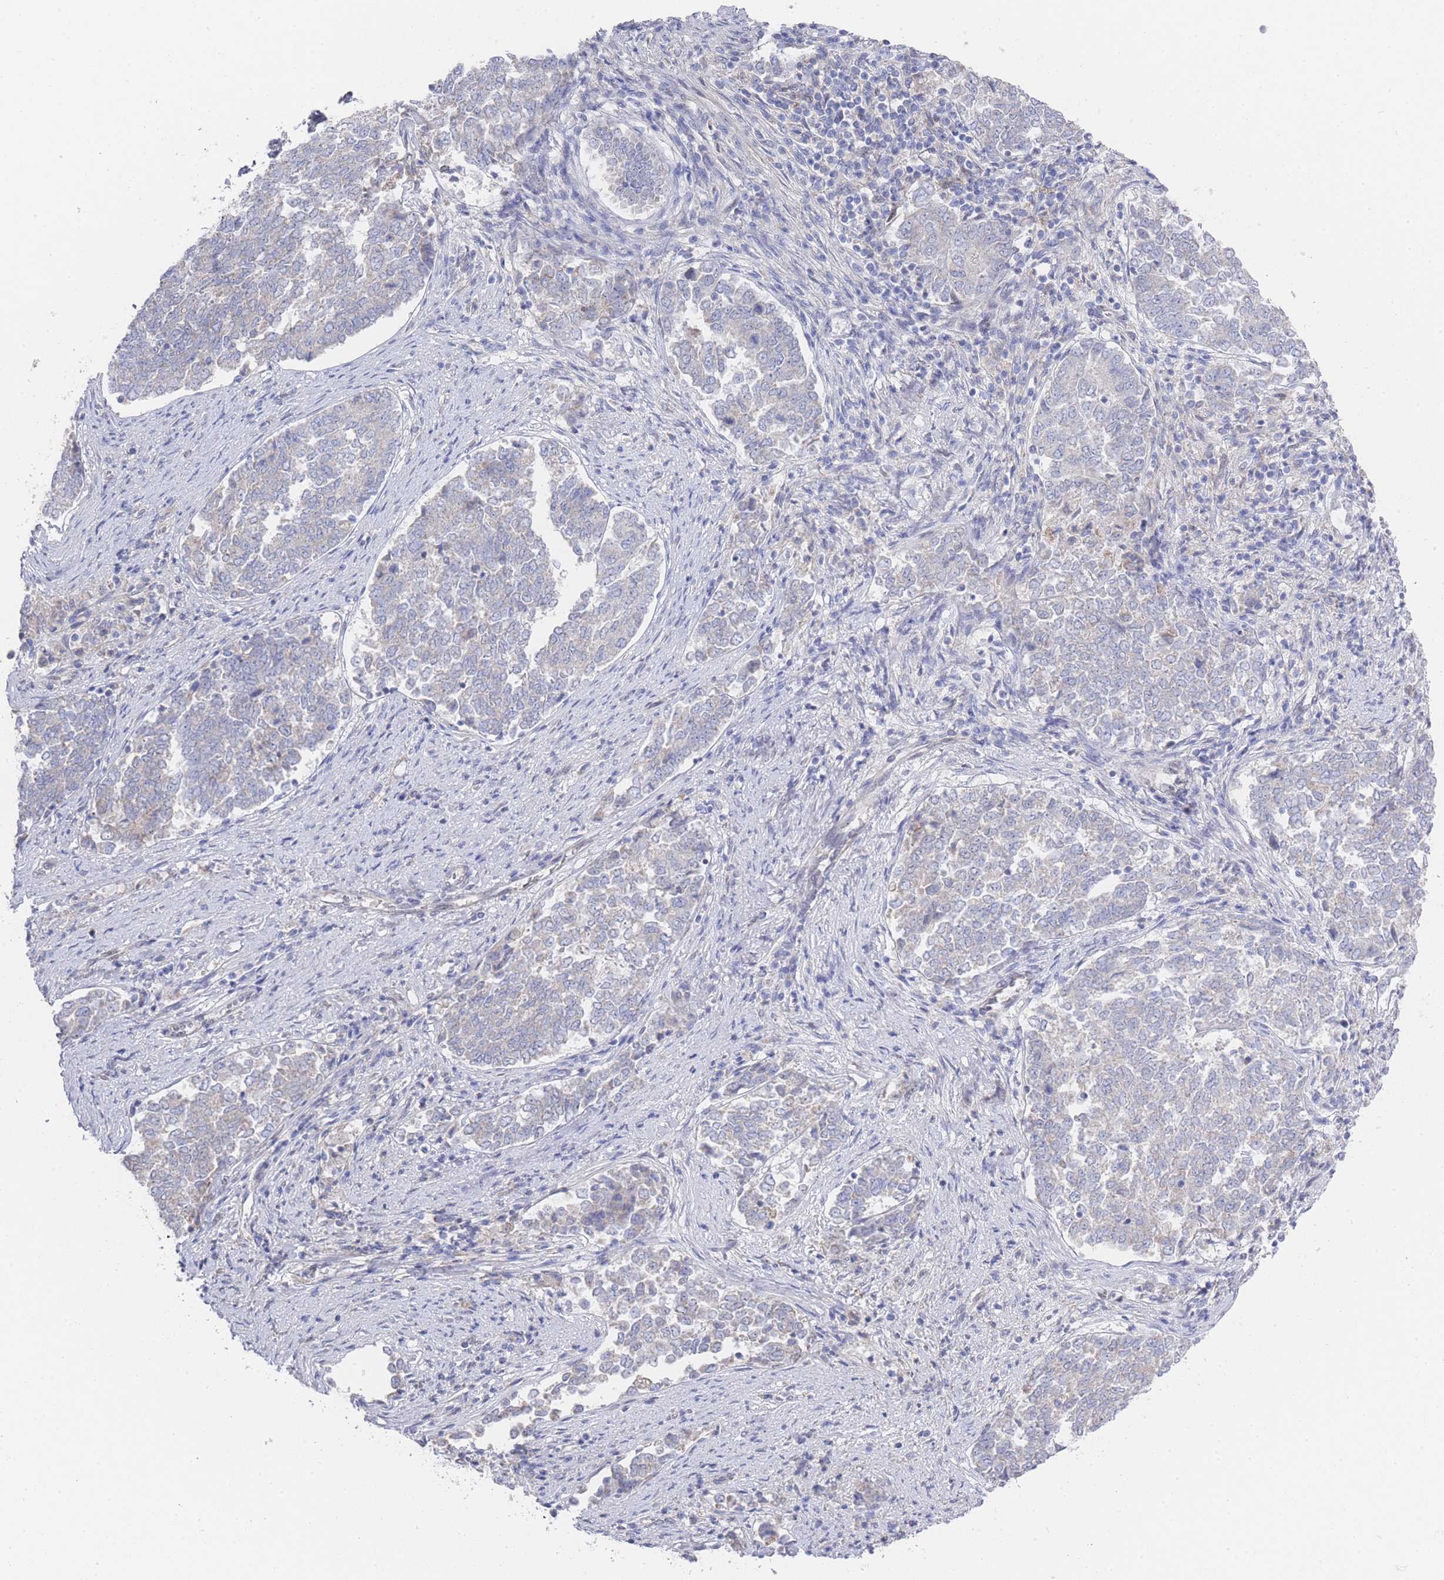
{"staining": {"intensity": "moderate", "quantity": "<25%", "location": "cytoplasmic/membranous"}, "tissue": "endometrial cancer", "cell_type": "Tumor cells", "image_type": "cancer", "snomed": [{"axis": "morphology", "description": "Adenocarcinoma, NOS"}, {"axis": "topography", "description": "Endometrium"}], "caption": "Immunohistochemistry (DAB (3,3'-diaminobenzidine)) staining of endometrial cancer (adenocarcinoma) demonstrates moderate cytoplasmic/membranous protein expression in approximately <25% of tumor cells. Using DAB (3,3'-diaminobenzidine) (brown) and hematoxylin (blue) stains, captured at high magnification using brightfield microscopy.", "gene": "ZNF142", "patient": {"sex": "female", "age": 80}}